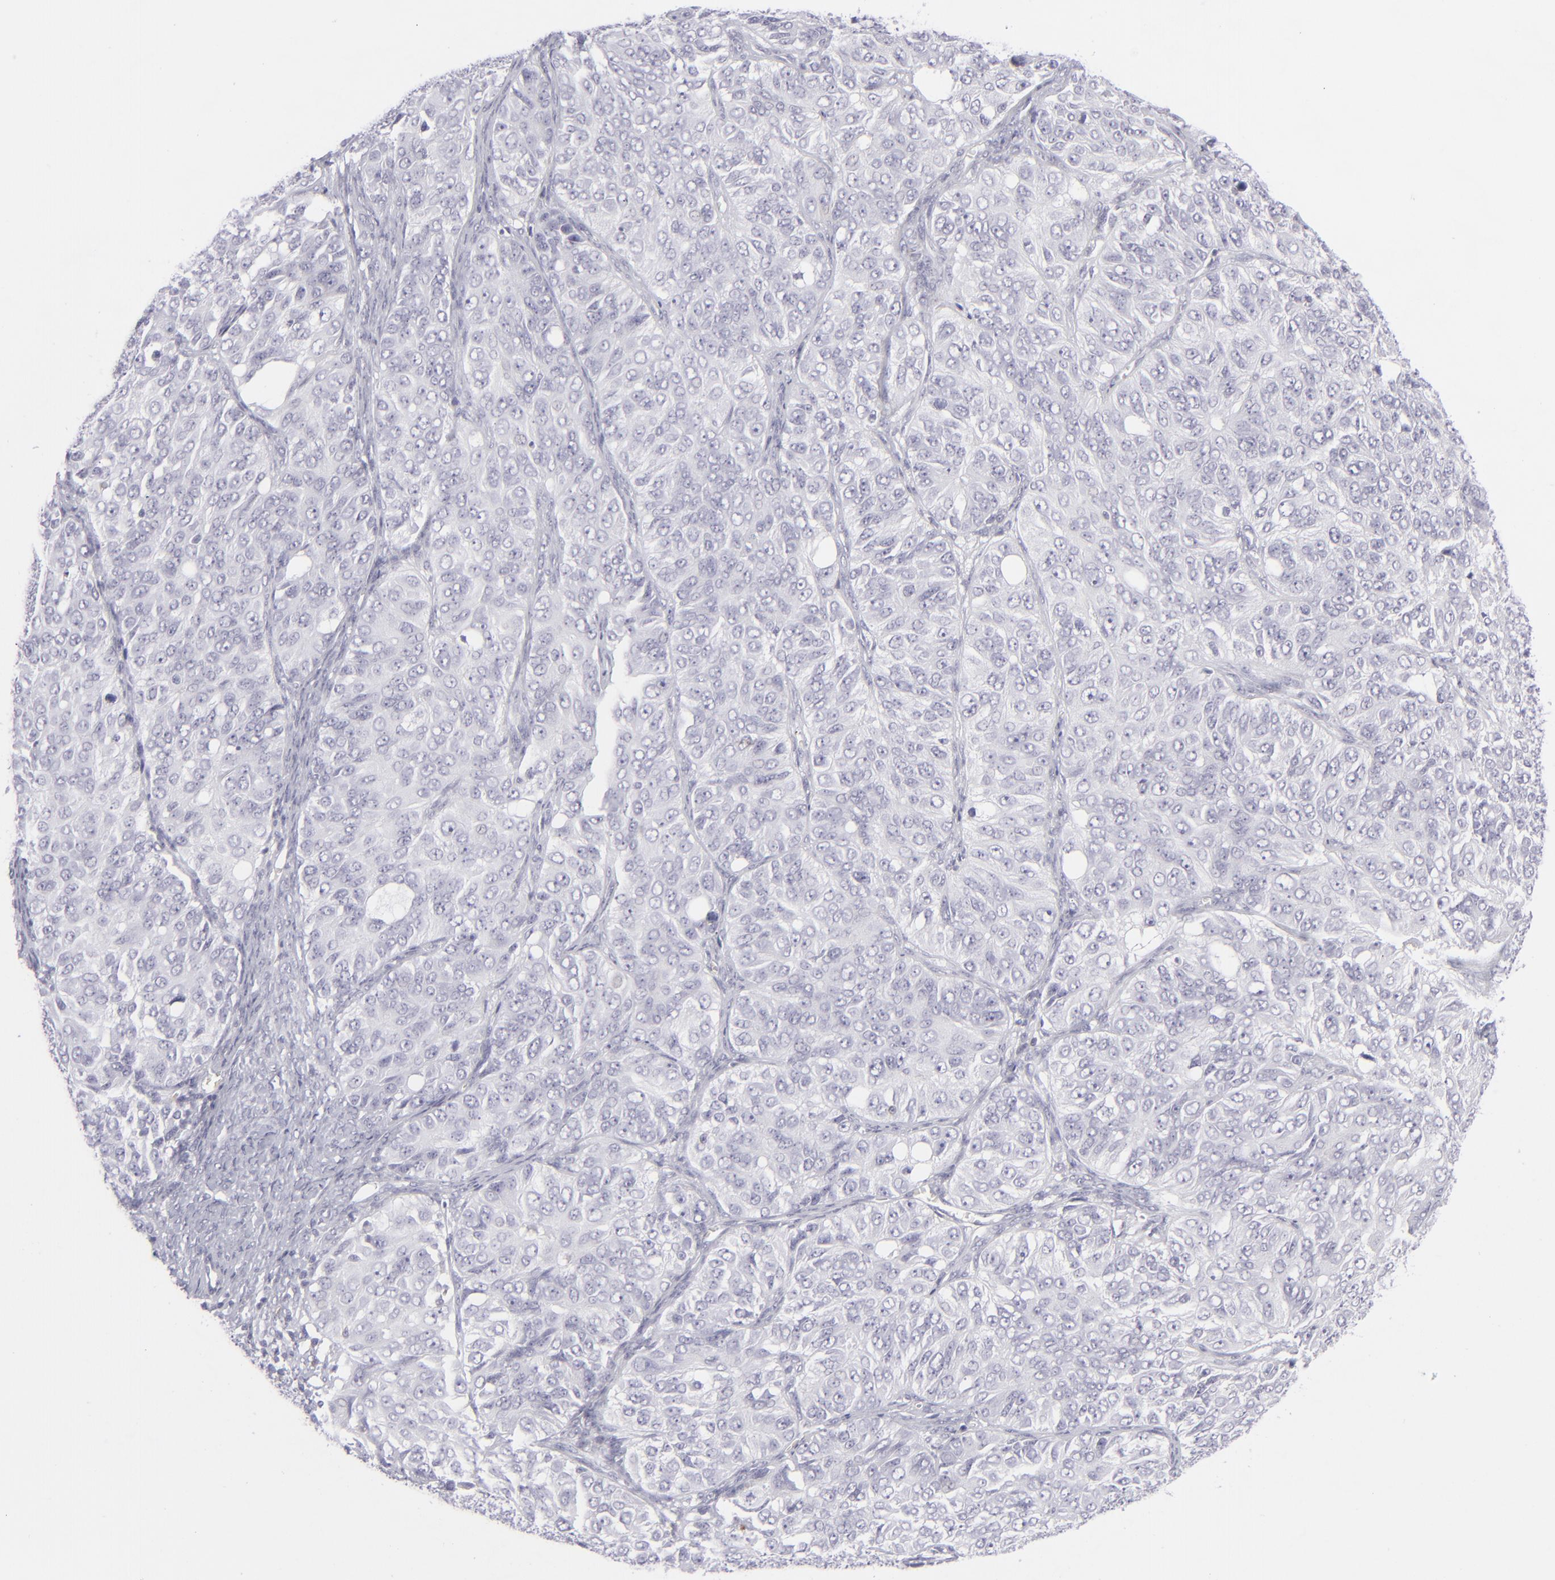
{"staining": {"intensity": "negative", "quantity": "none", "location": "none"}, "tissue": "ovarian cancer", "cell_type": "Tumor cells", "image_type": "cancer", "snomed": [{"axis": "morphology", "description": "Carcinoma, endometroid"}, {"axis": "topography", "description": "Ovary"}], "caption": "There is no significant positivity in tumor cells of ovarian cancer (endometroid carcinoma).", "gene": "CD7", "patient": {"sex": "female", "age": 51}}